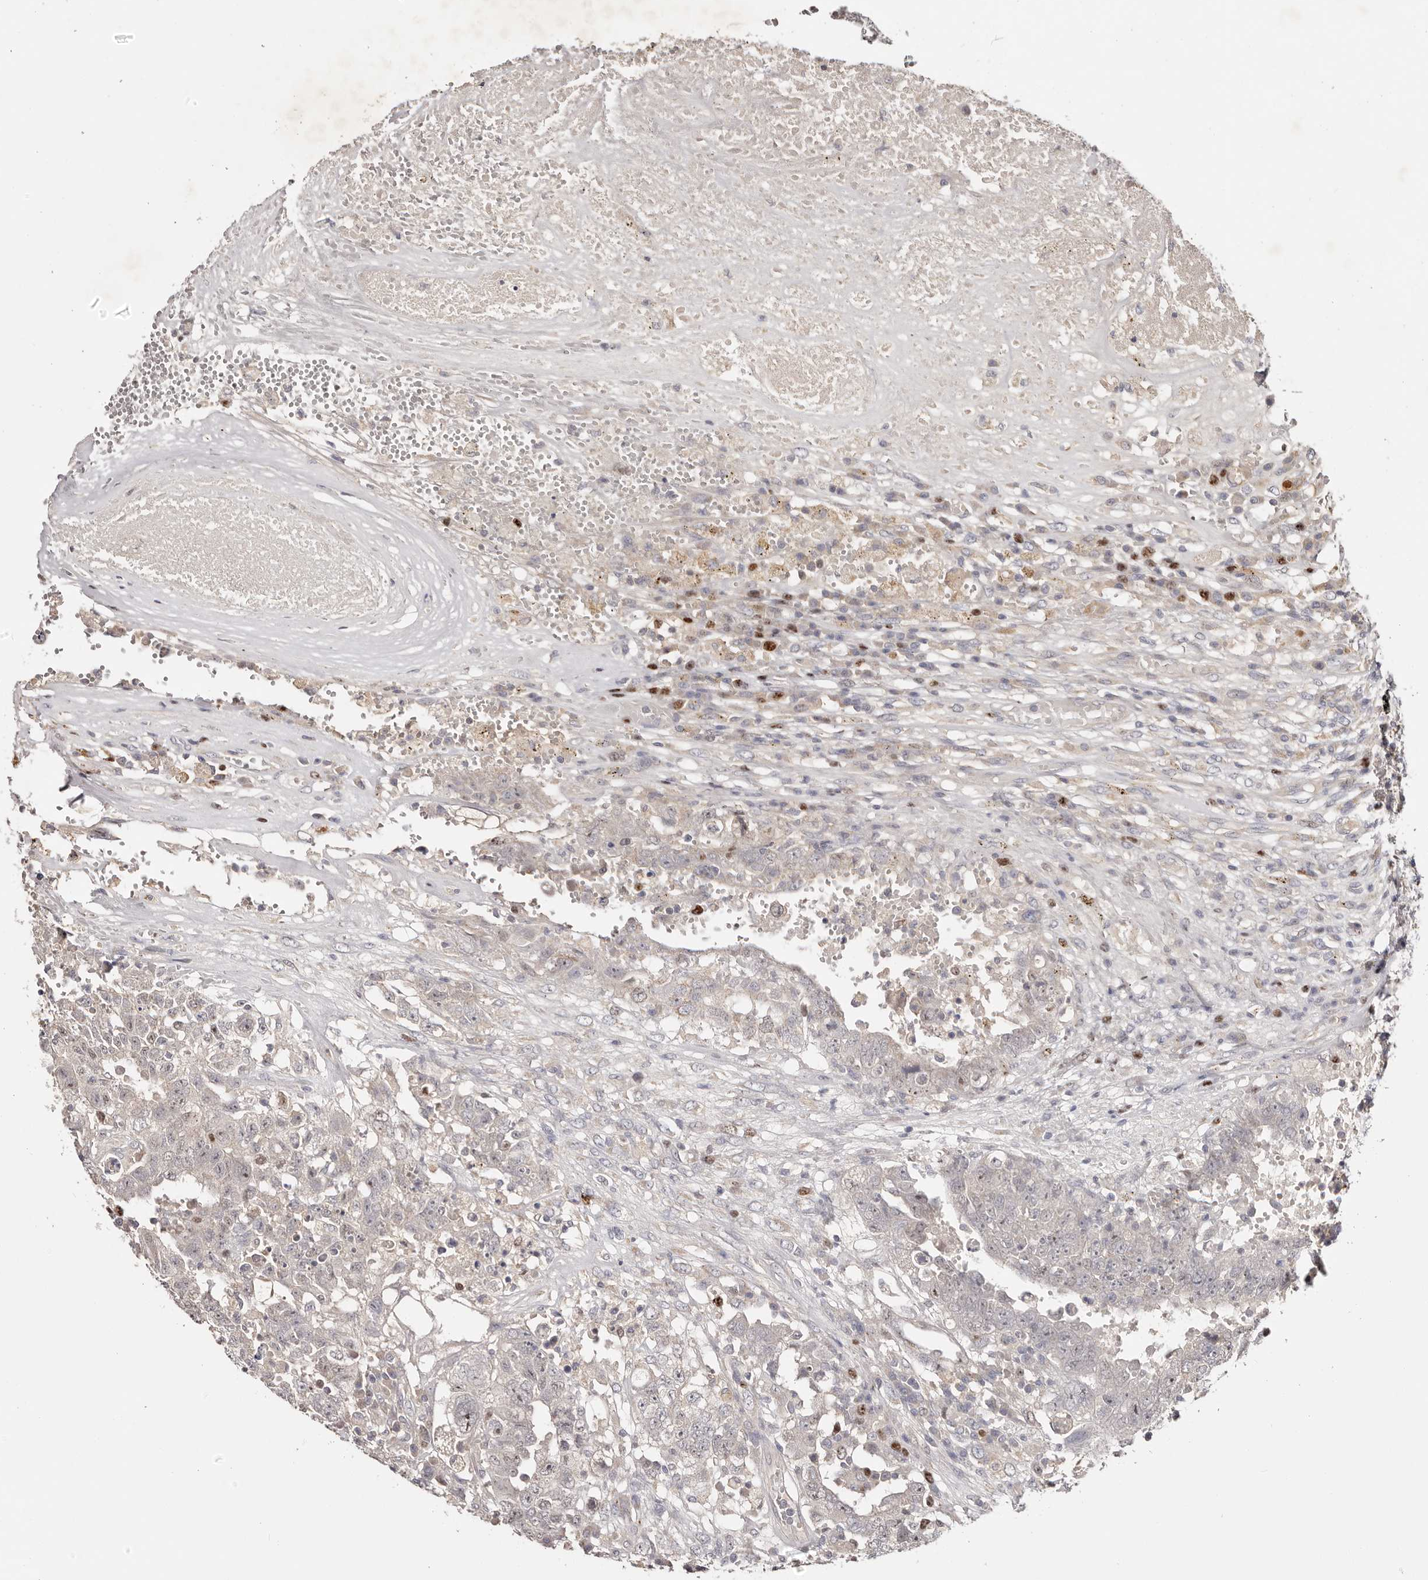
{"staining": {"intensity": "negative", "quantity": "none", "location": "none"}, "tissue": "testis cancer", "cell_type": "Tumor cells", "image_type": "cancer", "snomed": [{"axis": "morphology", "description": "Carcinoma, Embryonal, NOS"}, {"axis": "topography", "description": "Testis"}], "caption": "Immunohistochemistry (IHC) of human testis cancer (embryonal carcinoma) demonstrates no staining in tumor cells.", "gene": "CCDC190", "patient": {"sex": "male", "age": 26}}